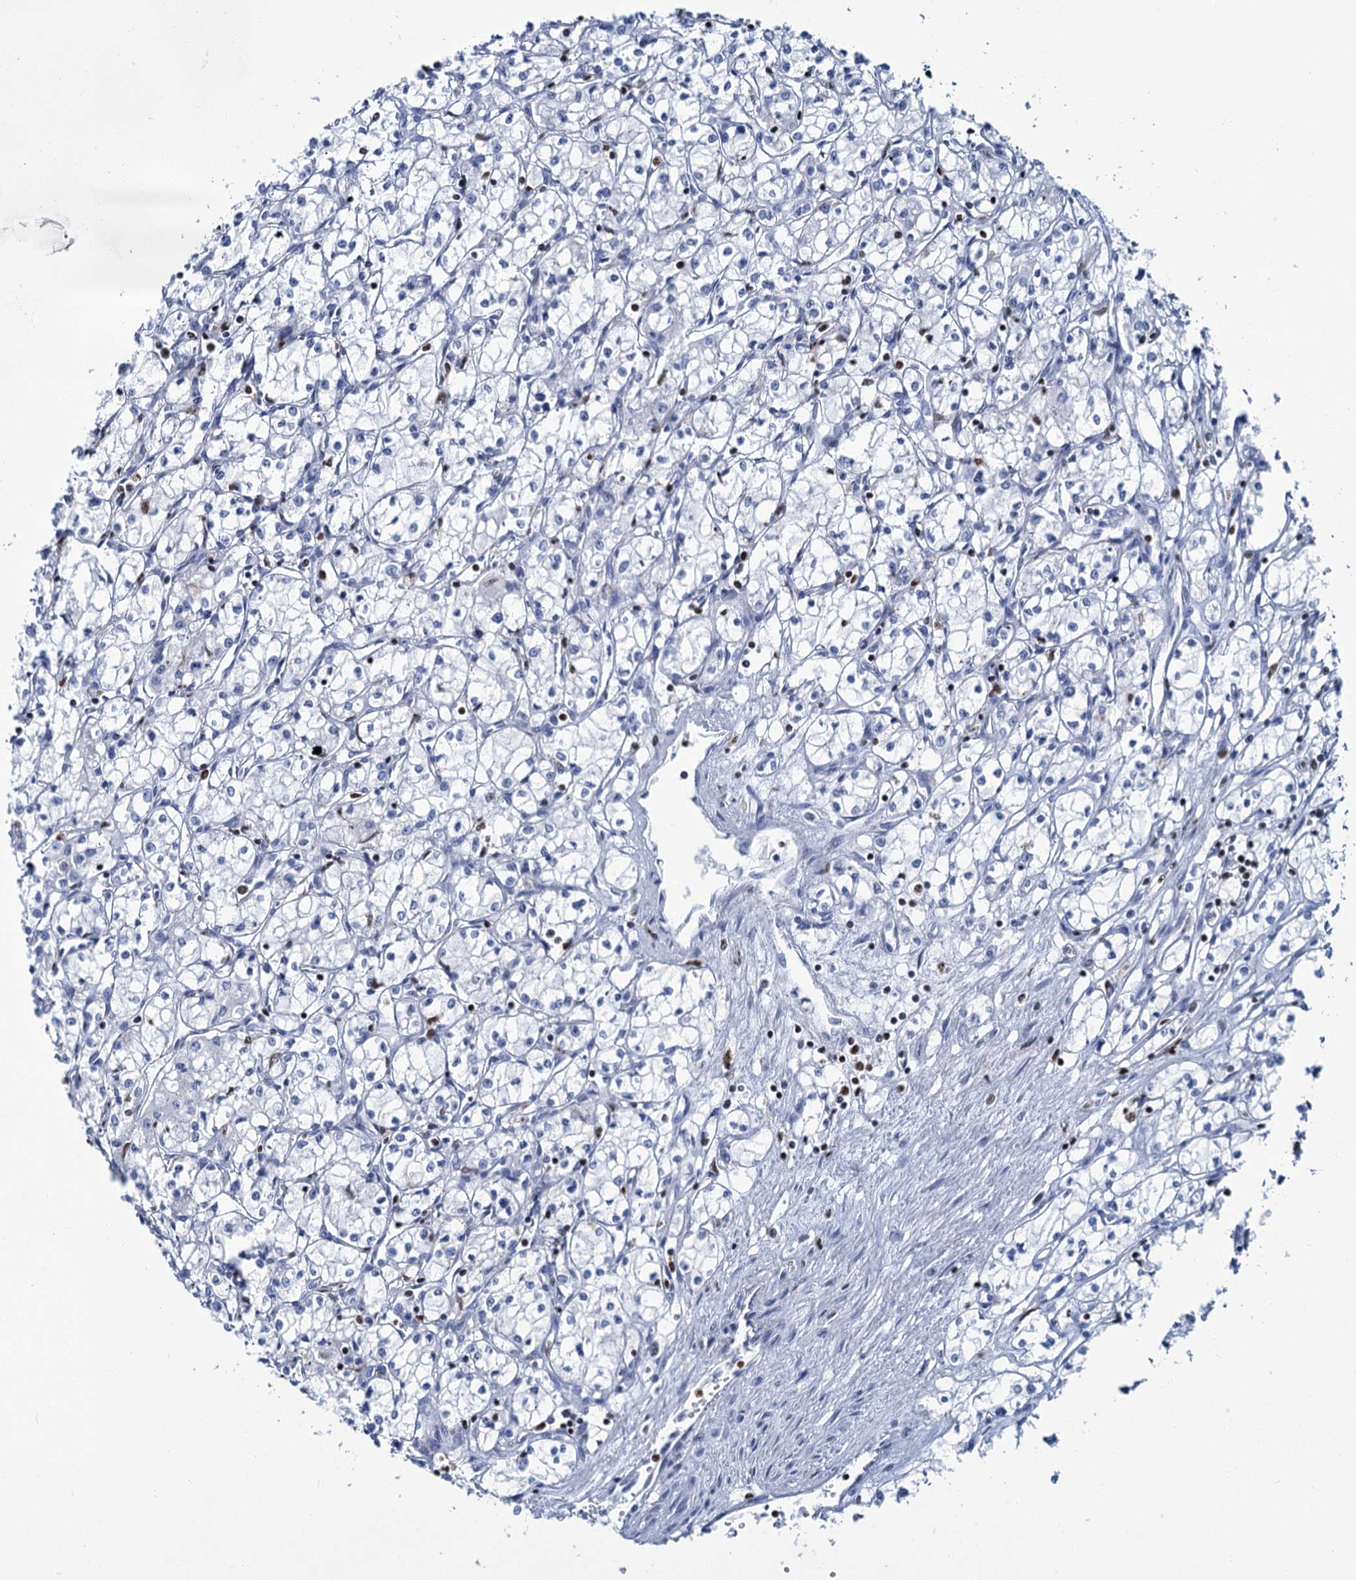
{"staining": {"intensity": "negative", "quantity": "none", "location": "none"}, "tissue": "renal cancer", "cell_type": "Tumor cells", "image_type": "cancer", "snomed": [{"axis": "morphology", "description": "Adenocarcinoma, NOS"}, {"axis": "topography", "description": "Kidney"}], "caption": "Tumor cells are negative for brown protein staining in renal cancer (adenocarcinoma).", "gene": "CELF2", "patient": {"sex": "male", "age": 59}}